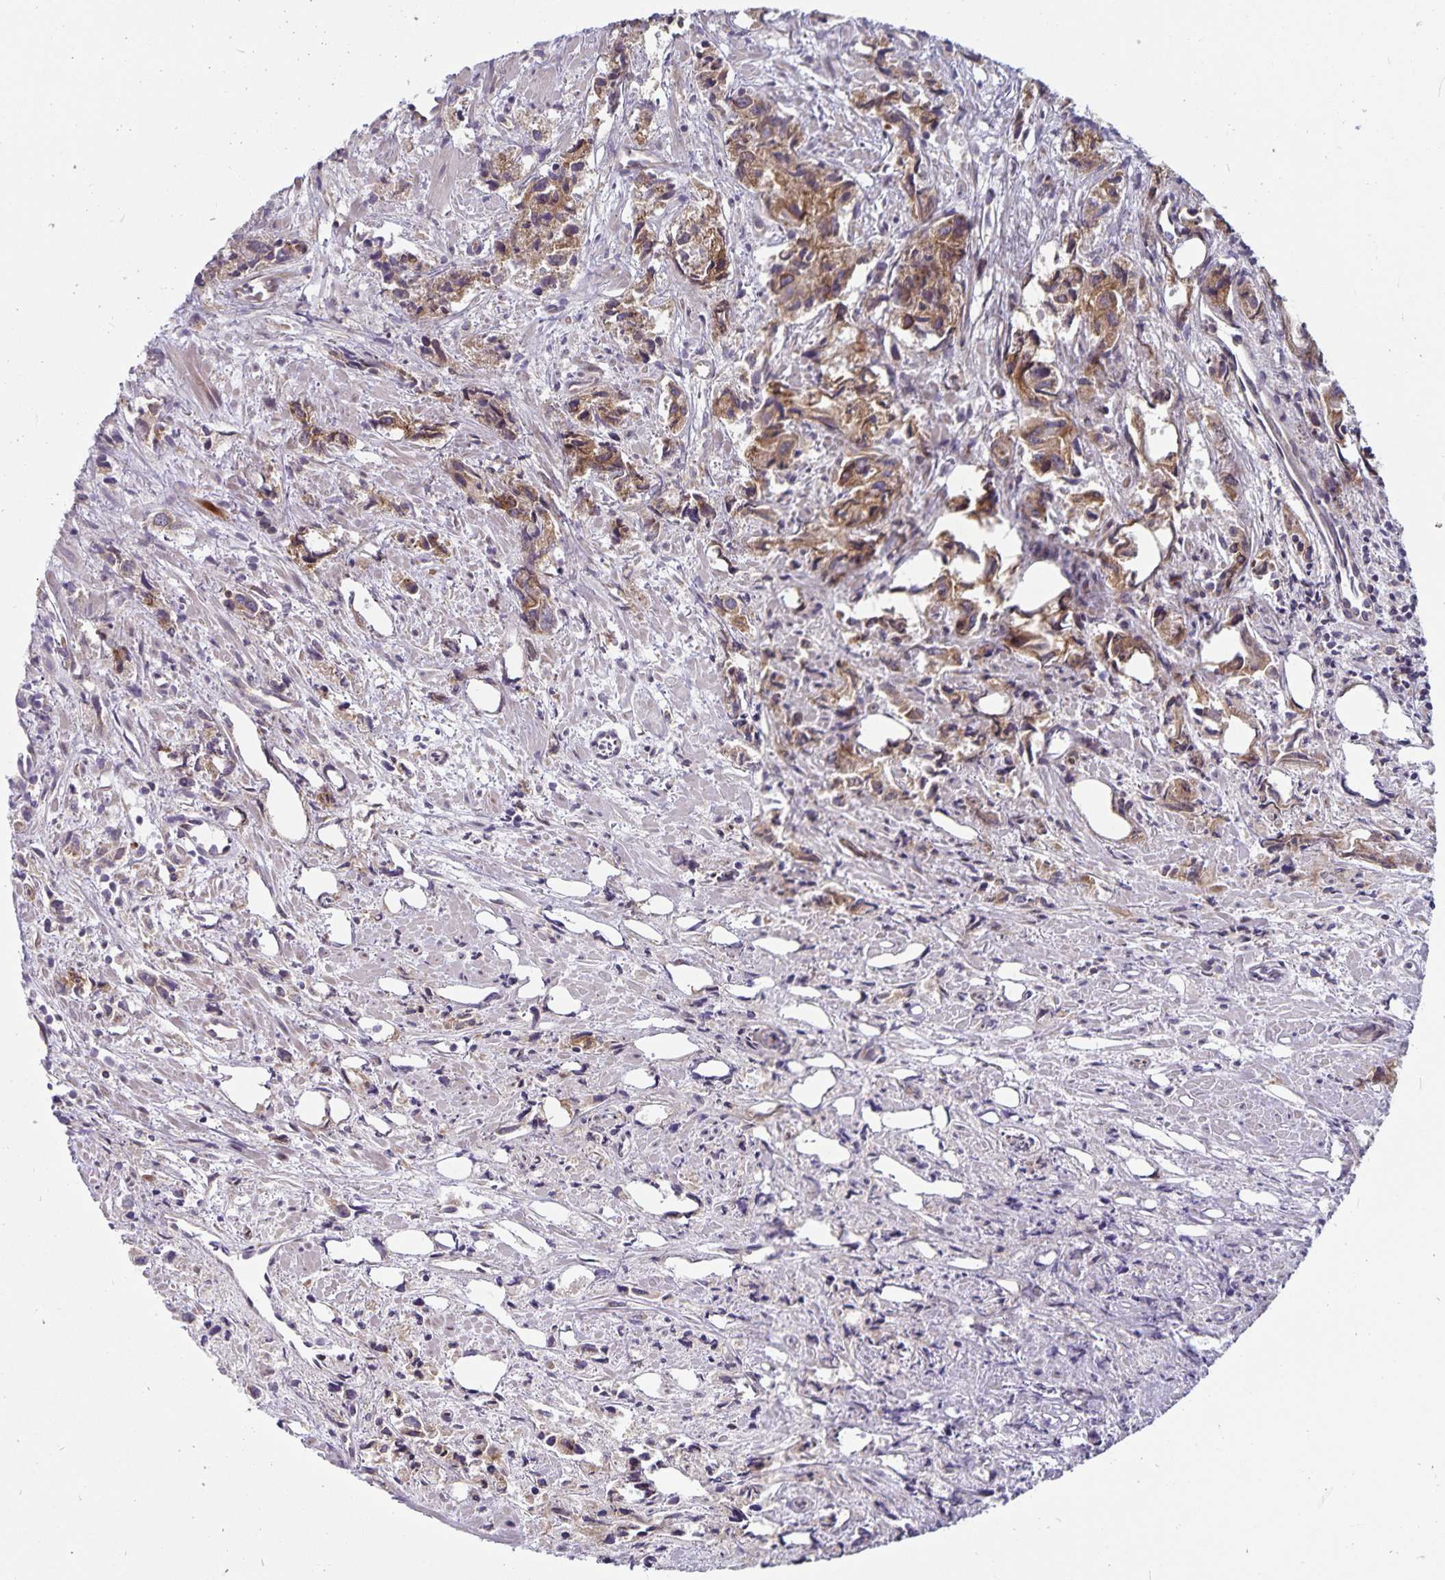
{"staining": {"intensity": "moderate", "quantity": ">75%", "location": "cytoplasmic/membranous"}, "tissue": "prostate cancer", "cell_type": "Tumor cells", "image_type": "cancer", "snomed": [{"axis": "morphology", "description": "Adenocarcinoma, High grade"}, {"axis": "topography", "description": "Prostate"}], "caption": "Human high-grade adenocarcinoma (prostate) stained with a protein marker displays moderate staining in tumor cells.", "gene": "SEC62", "patient": {"sex": "male", "age": 58}}